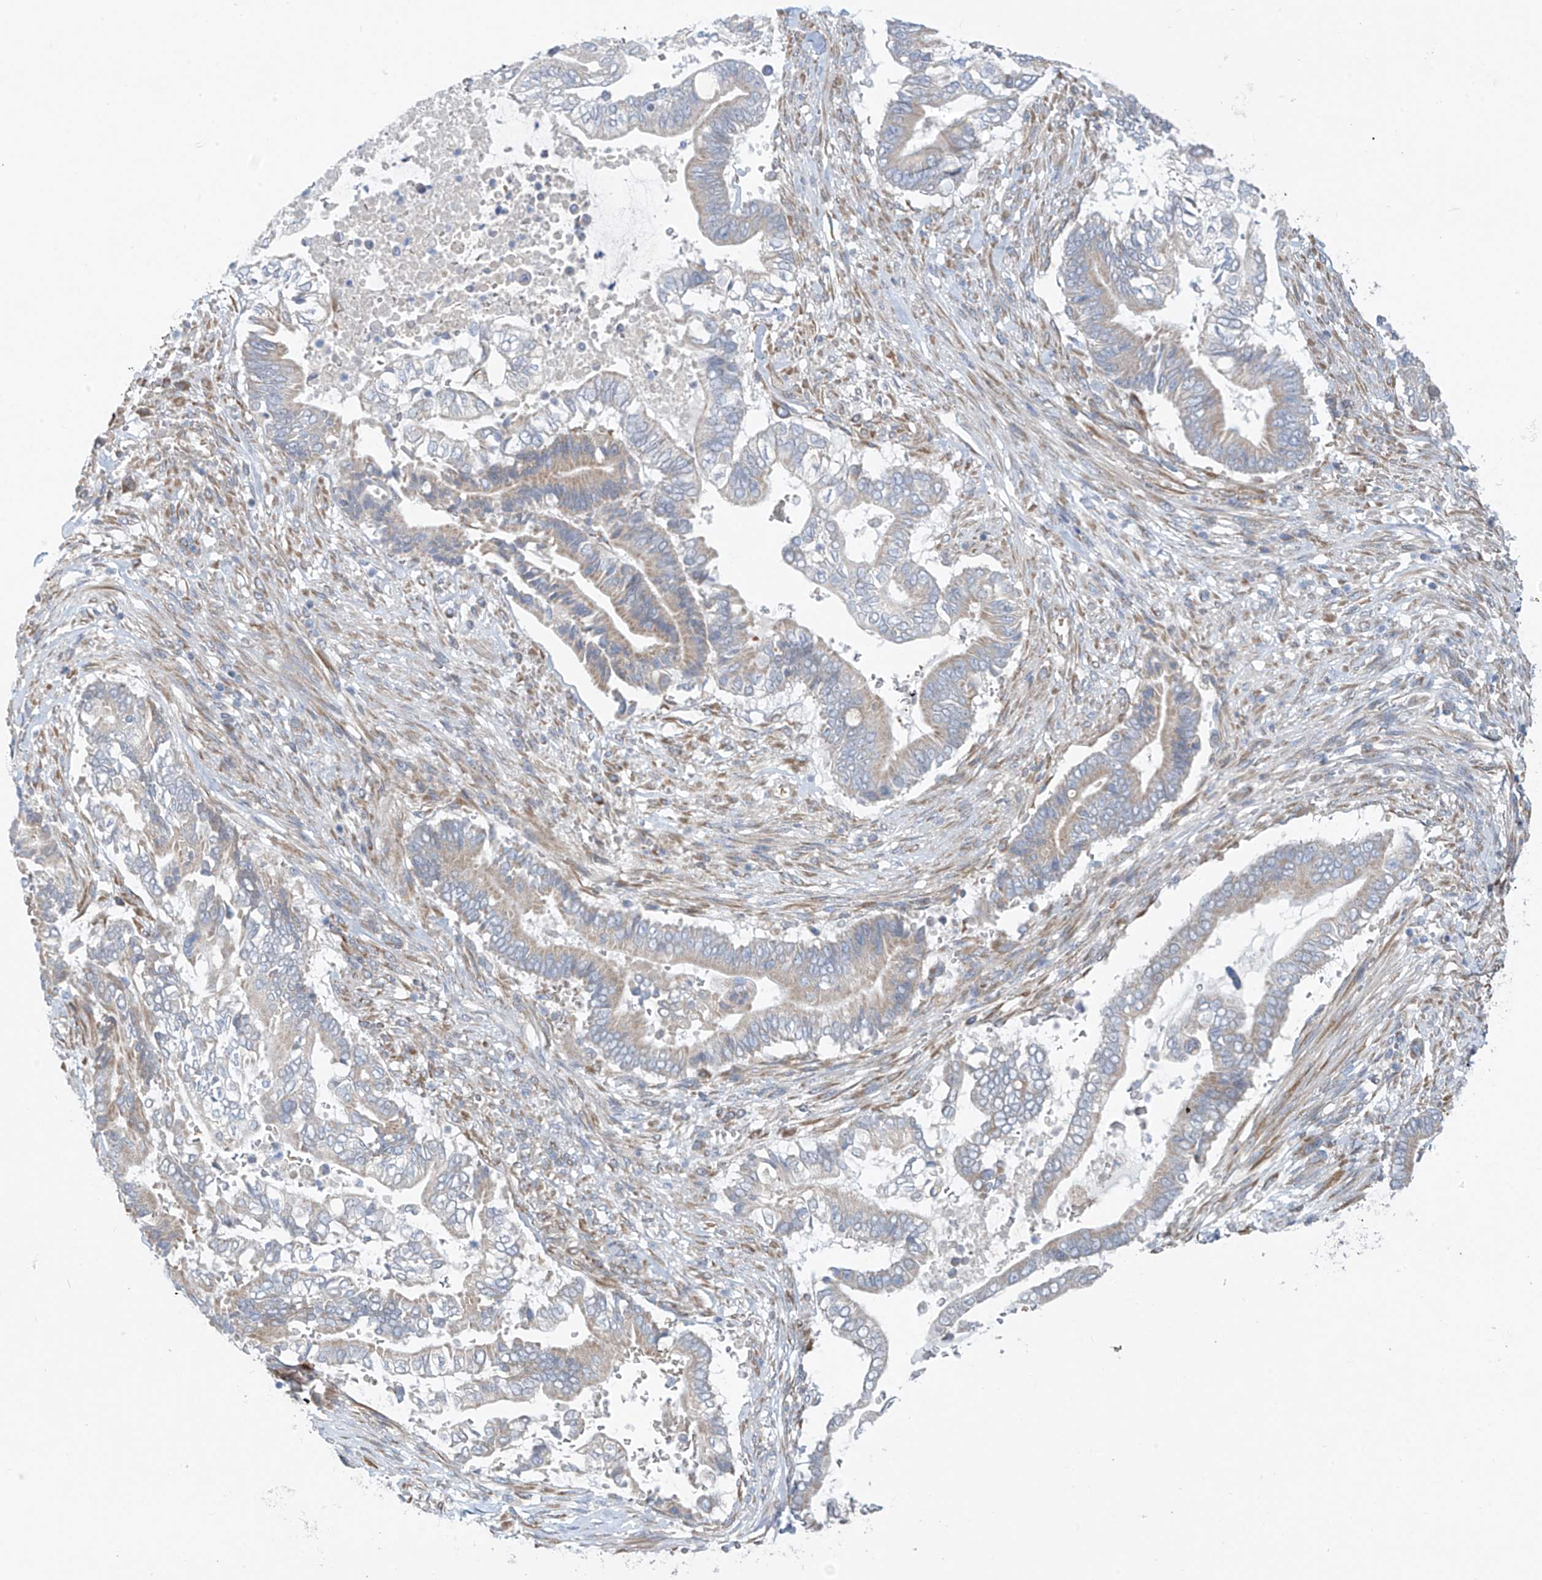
{"staining": {"intensity": "negative", "quantity": "none", "location": "none"}, "tissue": "pancreatic cancer", "cell_type": "Tumor cells", "image_type": "cancer", "snomed": [{"axis": "morphology", "description": "Adenocarcinoma, NOS"}, {"axis": "topography", "description": "Pancreas"}], "caption": "Tumor cells show no significant protein expression in pancreatic adenocarcinoma.", "gene": "EOMES", "patient": {"sex": "male", "age": 68}}